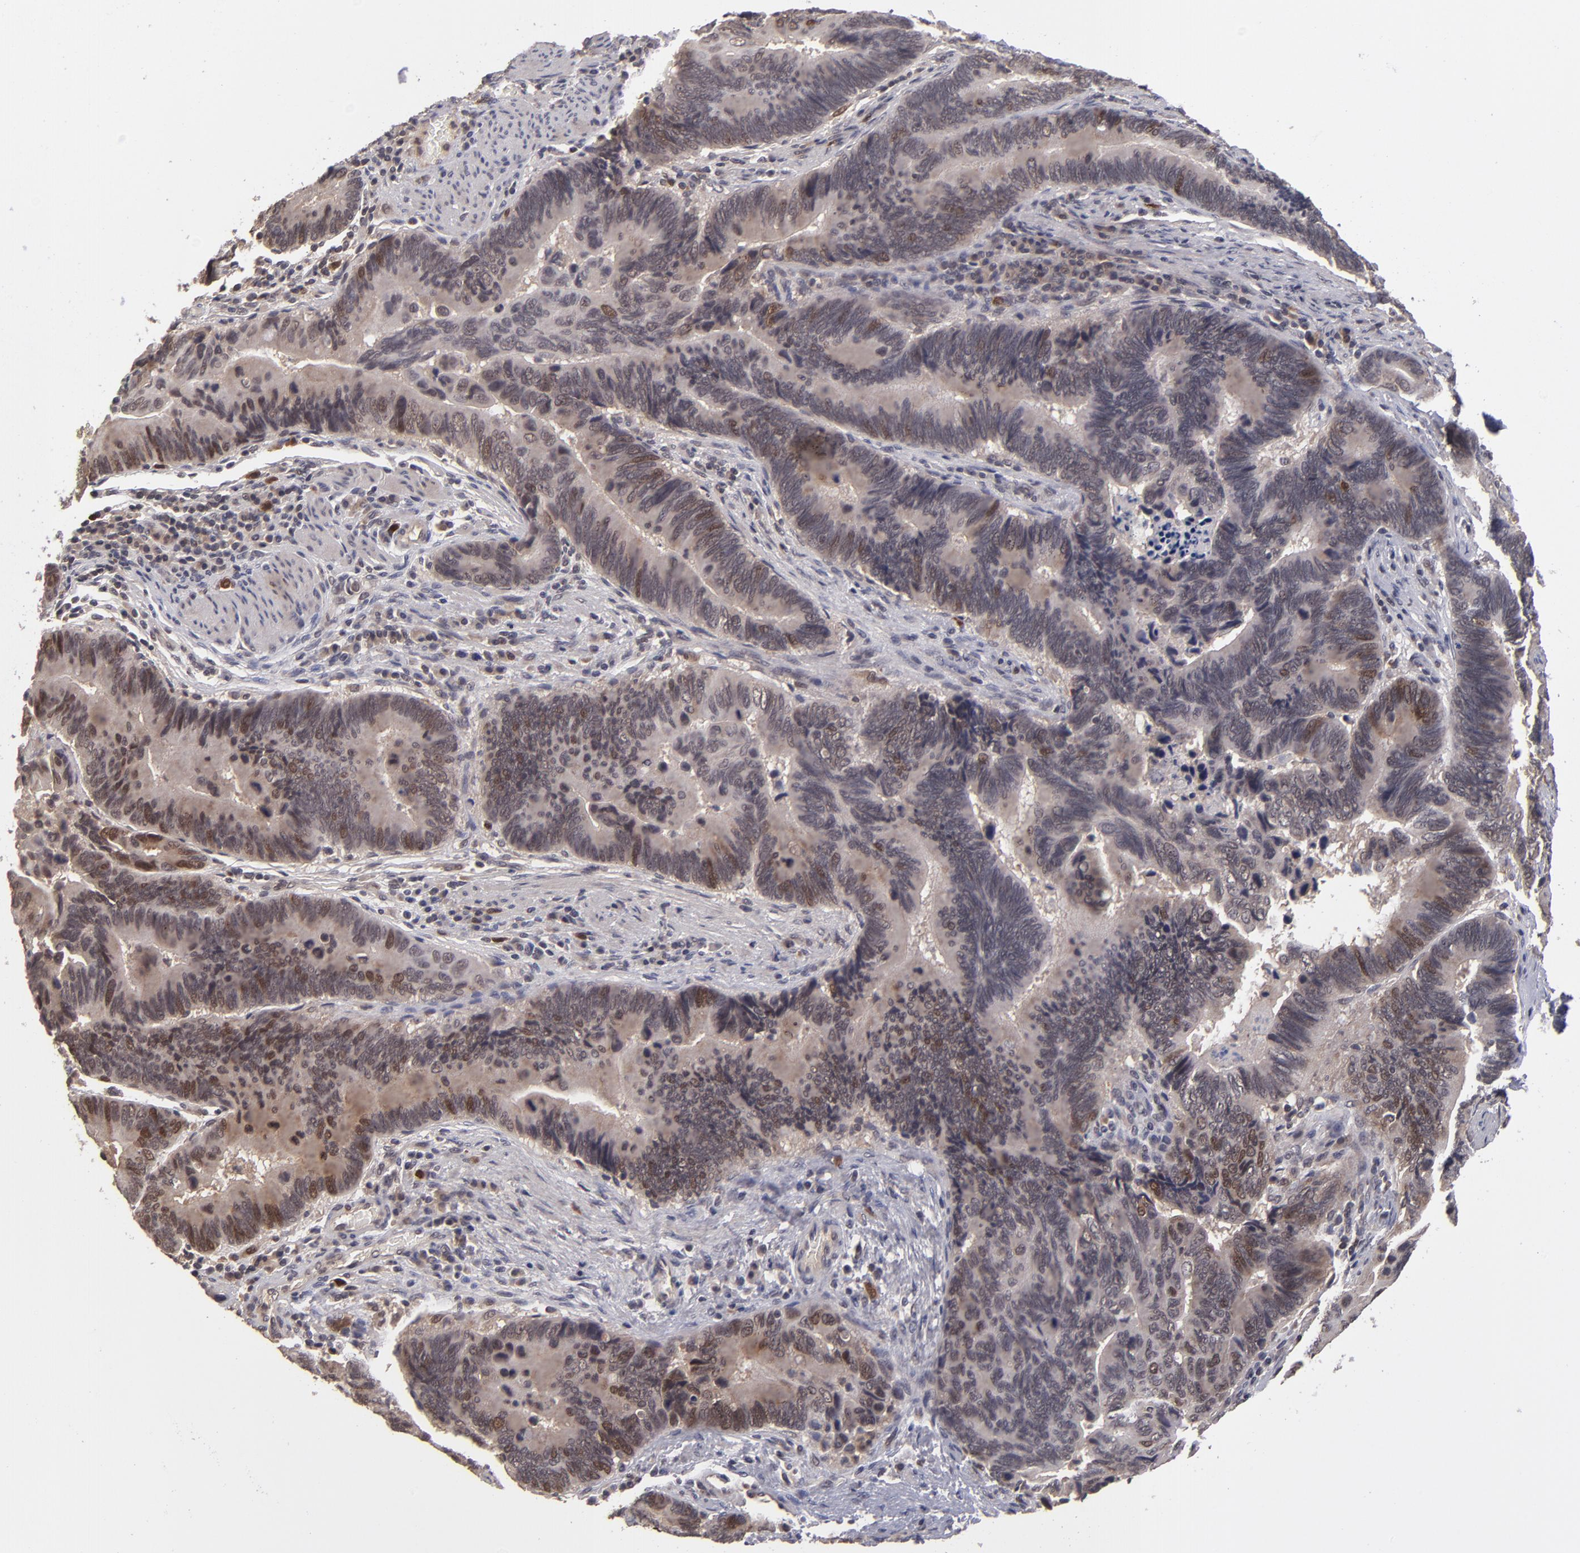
{"staining": {"intensity": "moderate", "quantity": ">75%", "location": "cytoplasmic/membranous"}, "tissue": "pancreatic cancer", "cell_type": "Tumor cells", "image_type": "cancer", "snomed": [{"axis": "morphology", "description": "Adenocarcinoma, NOS"}, {"axis": "topography", "description": "Pancreas"}], "caption": "High-power microscopy captured an IHC histopathology image of pancreatic cancer (adenocarcinoma), revealing moderate cytoplasmic/membranous expression in about >75% of tumor cells.", "gene": "TYMS", "patient": {"sex": "female", "age": 70}}